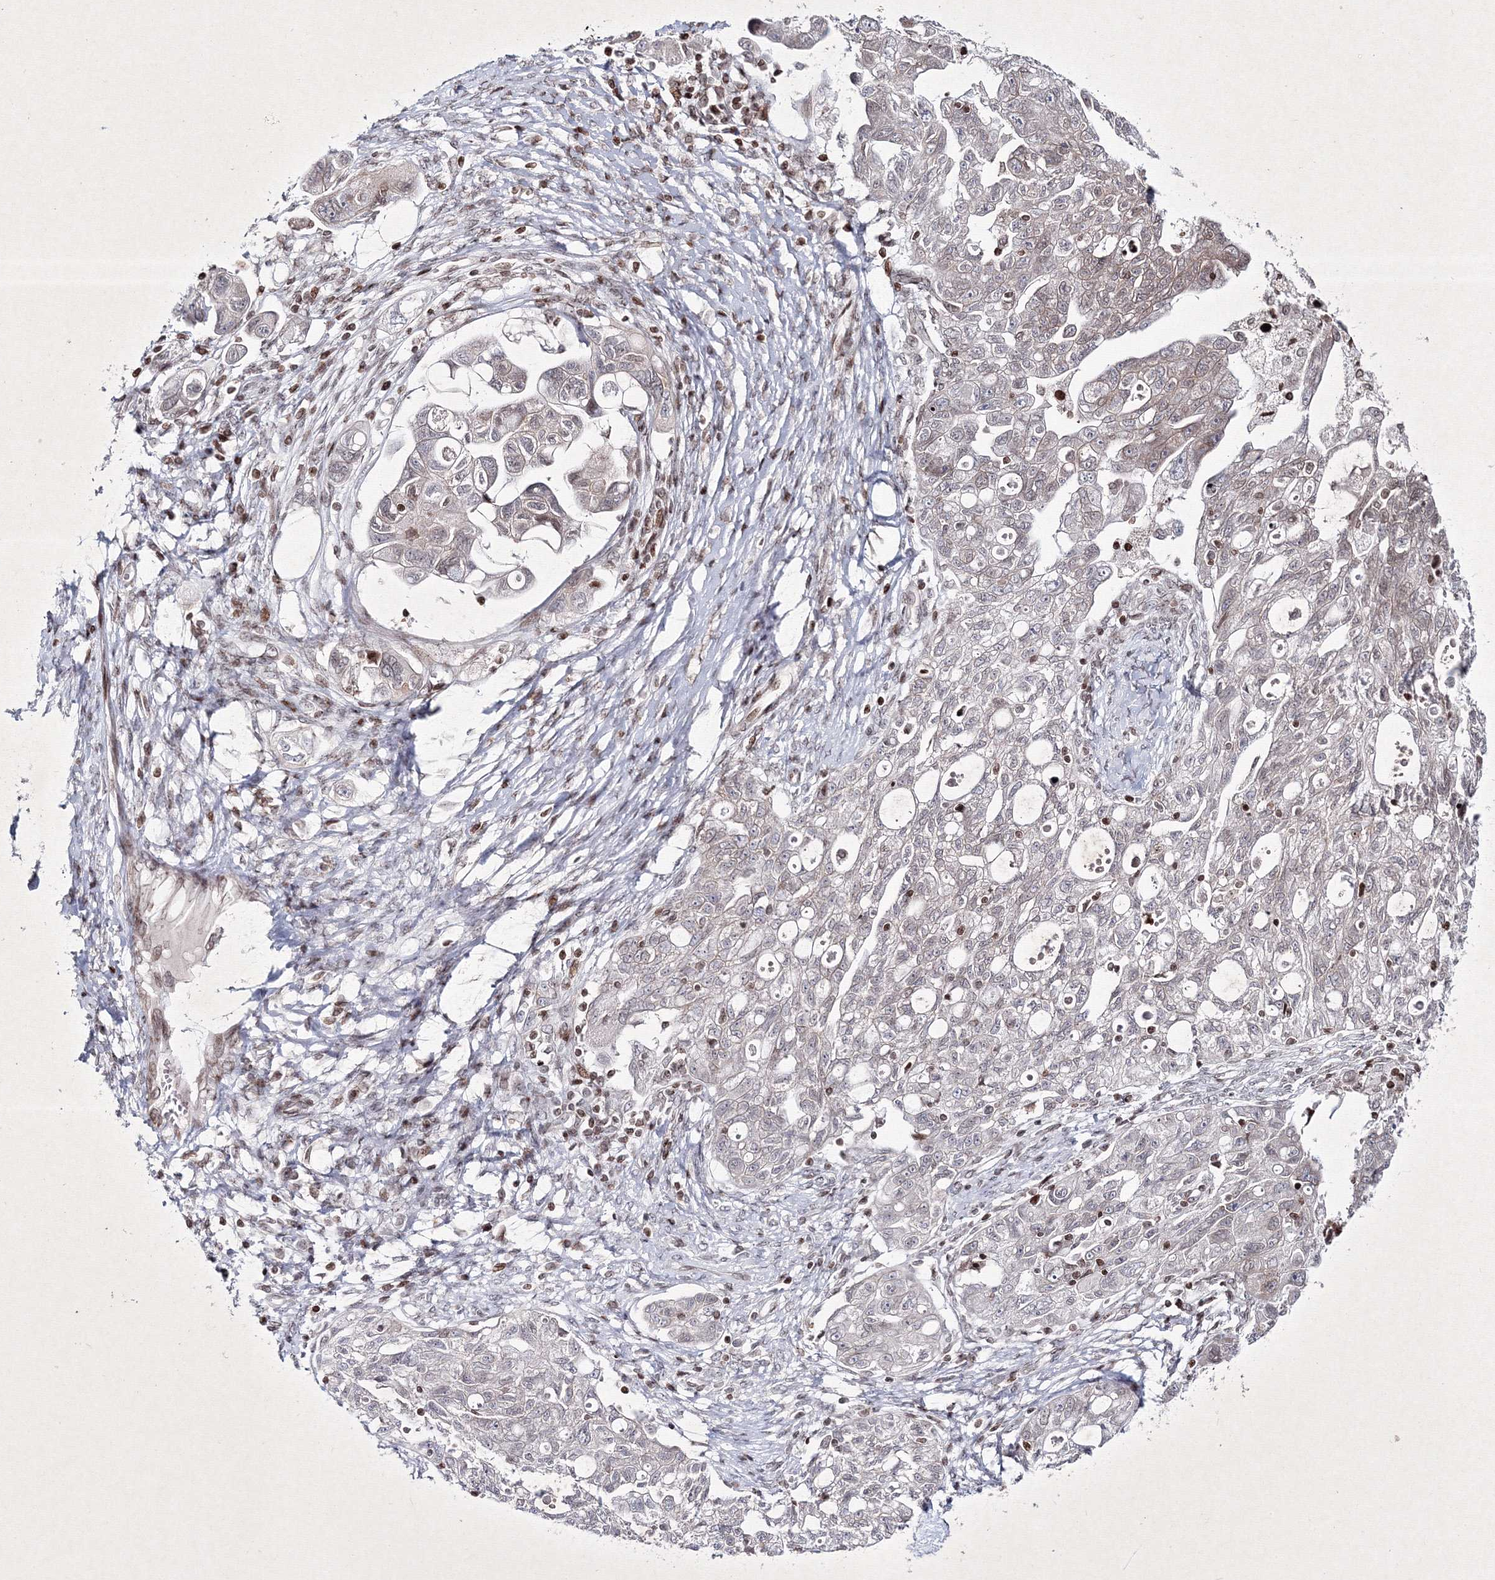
{"staining": {"intensity": "negative", "quantity": "none", "location": "none"}, "tissue": "ovarian cancer", "cell_type": "Tumor cells", "image_type": "cancer", "snomed": [{"axis": "morphology", "description": "Carcinoma, NOS"}, {"axis": "morphology", "description": "Cystadenocarcinoma, serous, NOS"}, {"axis": "topography", "description": "Ovary"}], "caption": "Tumor cells are negative for protein expression in human serous cystadenocarcinoma (ovarian).", "gene": "SMIM29", "patient": {"sex": "female", "age": 69}}